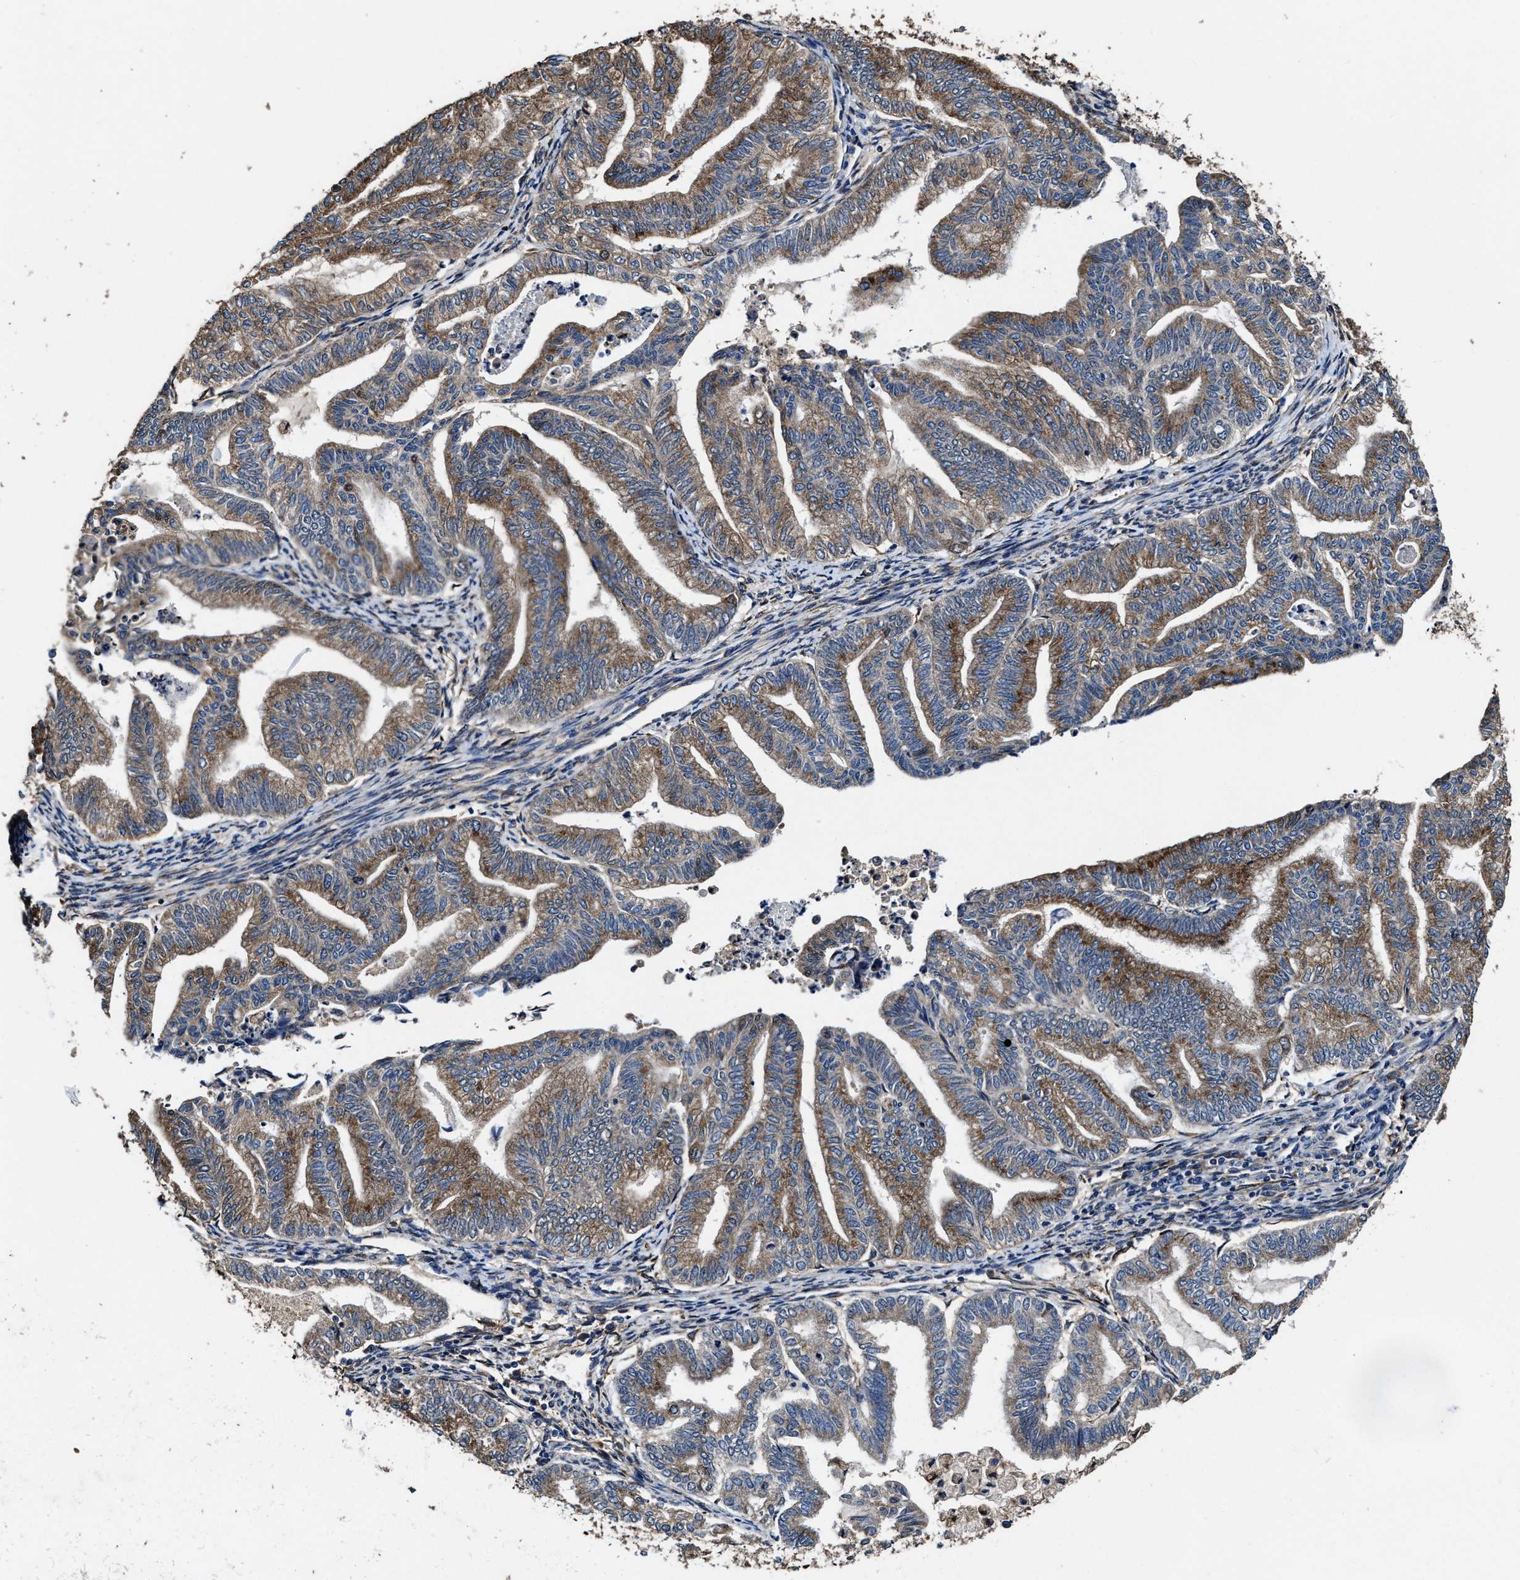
{"staining": {"intensity": "moderate", "quantity": ">75%", "location": "cytoplasmic/membranous"}, "tissue": "endometrial cancer", "cell_type": "Tumor cells", "image_type": "cancer", "snomed": [{"axis": "morphology", "description": "Adenocarcinoma, NOS"}, {"axis": "topography", "description": "Endometrium"}], "caption": "This histopathology image shows endometrial adenocarcinoma stained with immunohistochemistry to label a protein in brown. The cytoplasmic/membranous of tumor cells show moderate positivity for the protein. Nuclei are counter-stained blue.", "gene": "IDNK", "patient": {"sex": "female", "age": 79}}